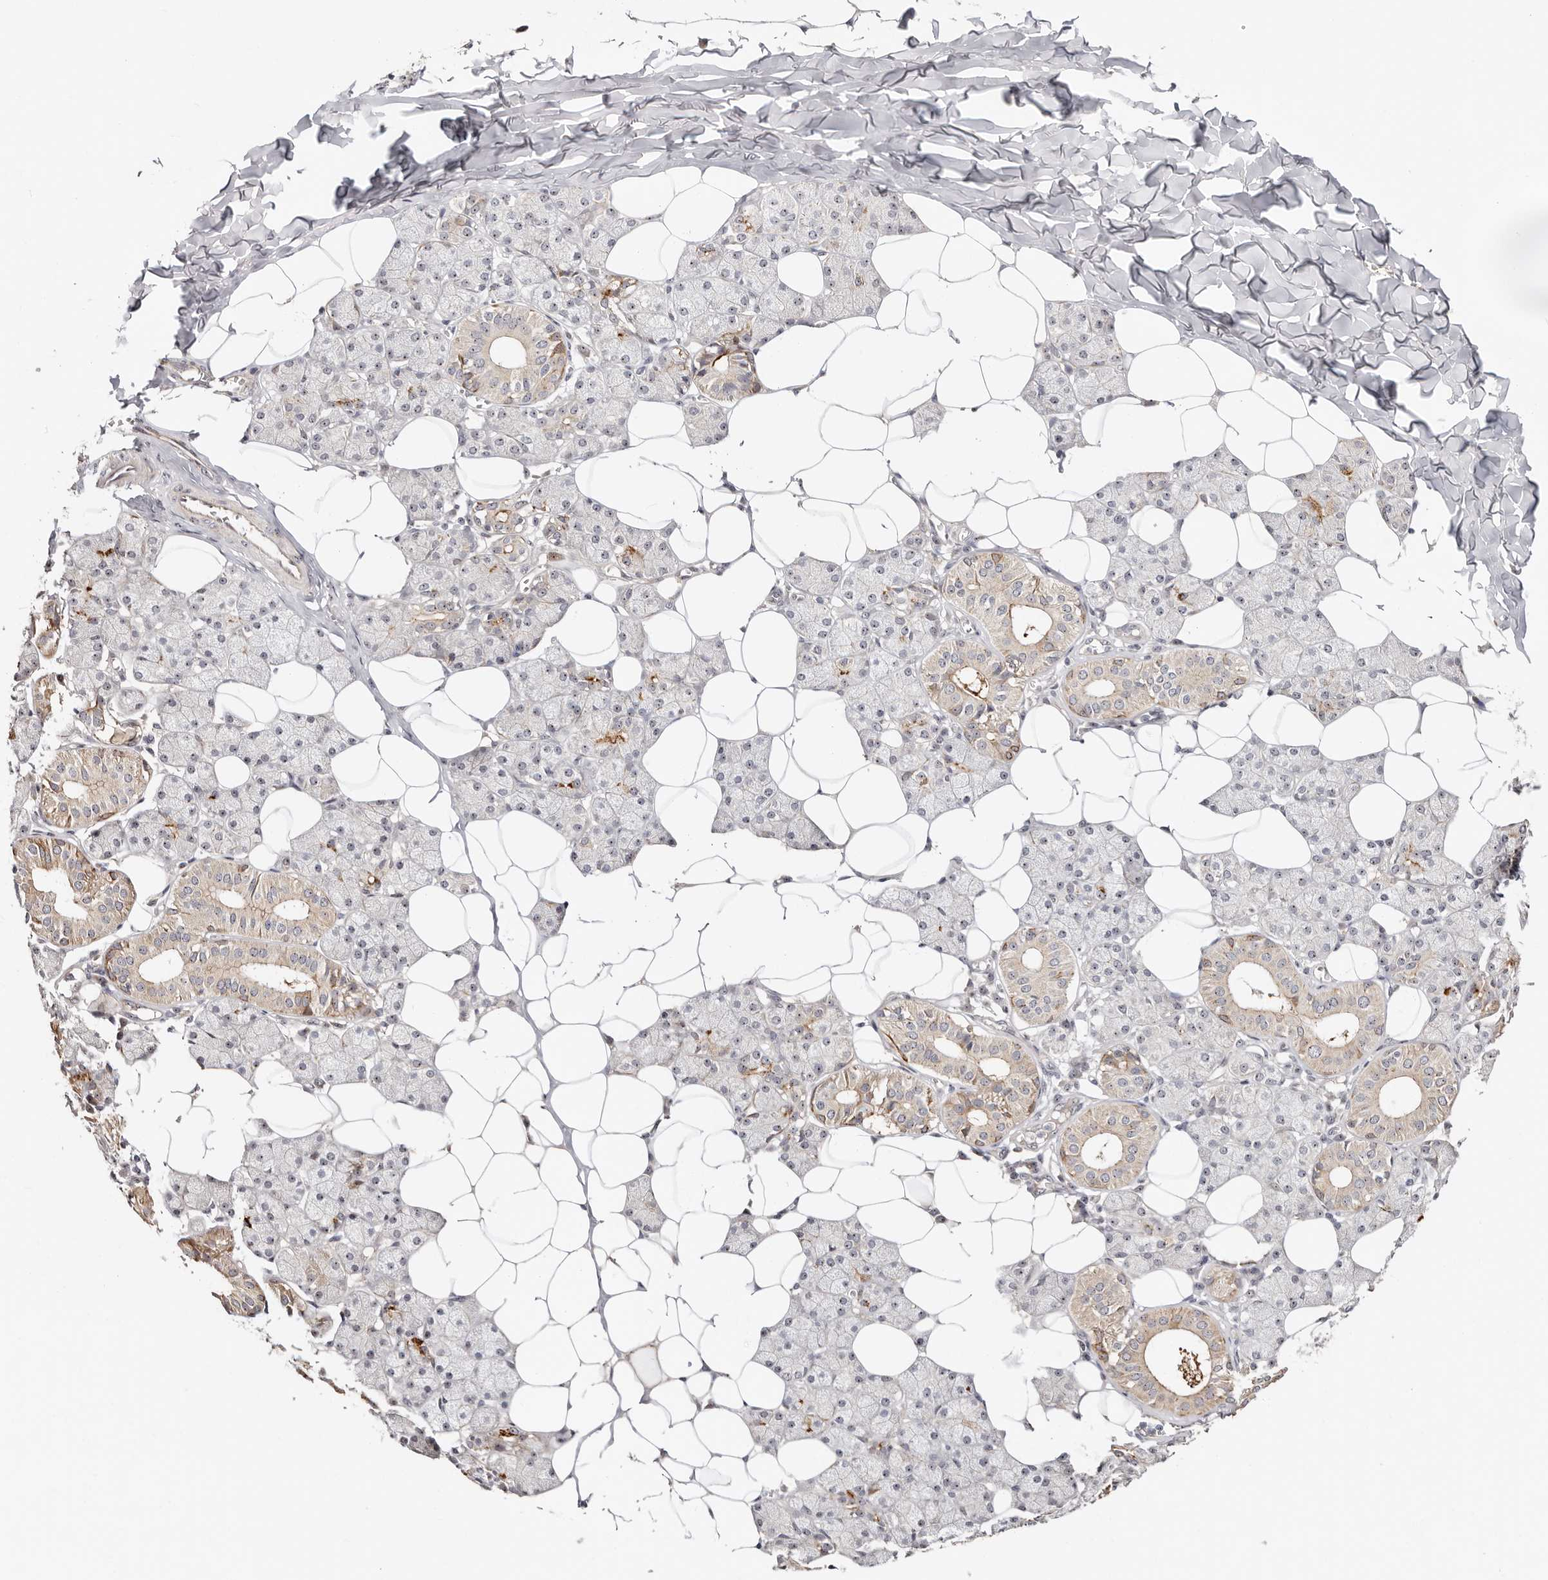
{"staining": {"intensity": "moderate", "quantity": "<25%", "location": "cytoplasmic/membranous"}, "tissue": "salivary gland", "cell_type": "Glandular cells", "image_type": "normal", "snomed": [{"axis": "morphology", "description": "Normal tissue, NOS"}, {"axis": "topography", "description": "Salivary gland"}], "caption": "DAB immunohistochemical staining of unremarkable human salivary gland demonstrates moderate cytoplasmic/membranous protein expression in about <25% of glandular cells.", "gene": "ODF2L", "patient": {"sex": "female", "age": 33}}